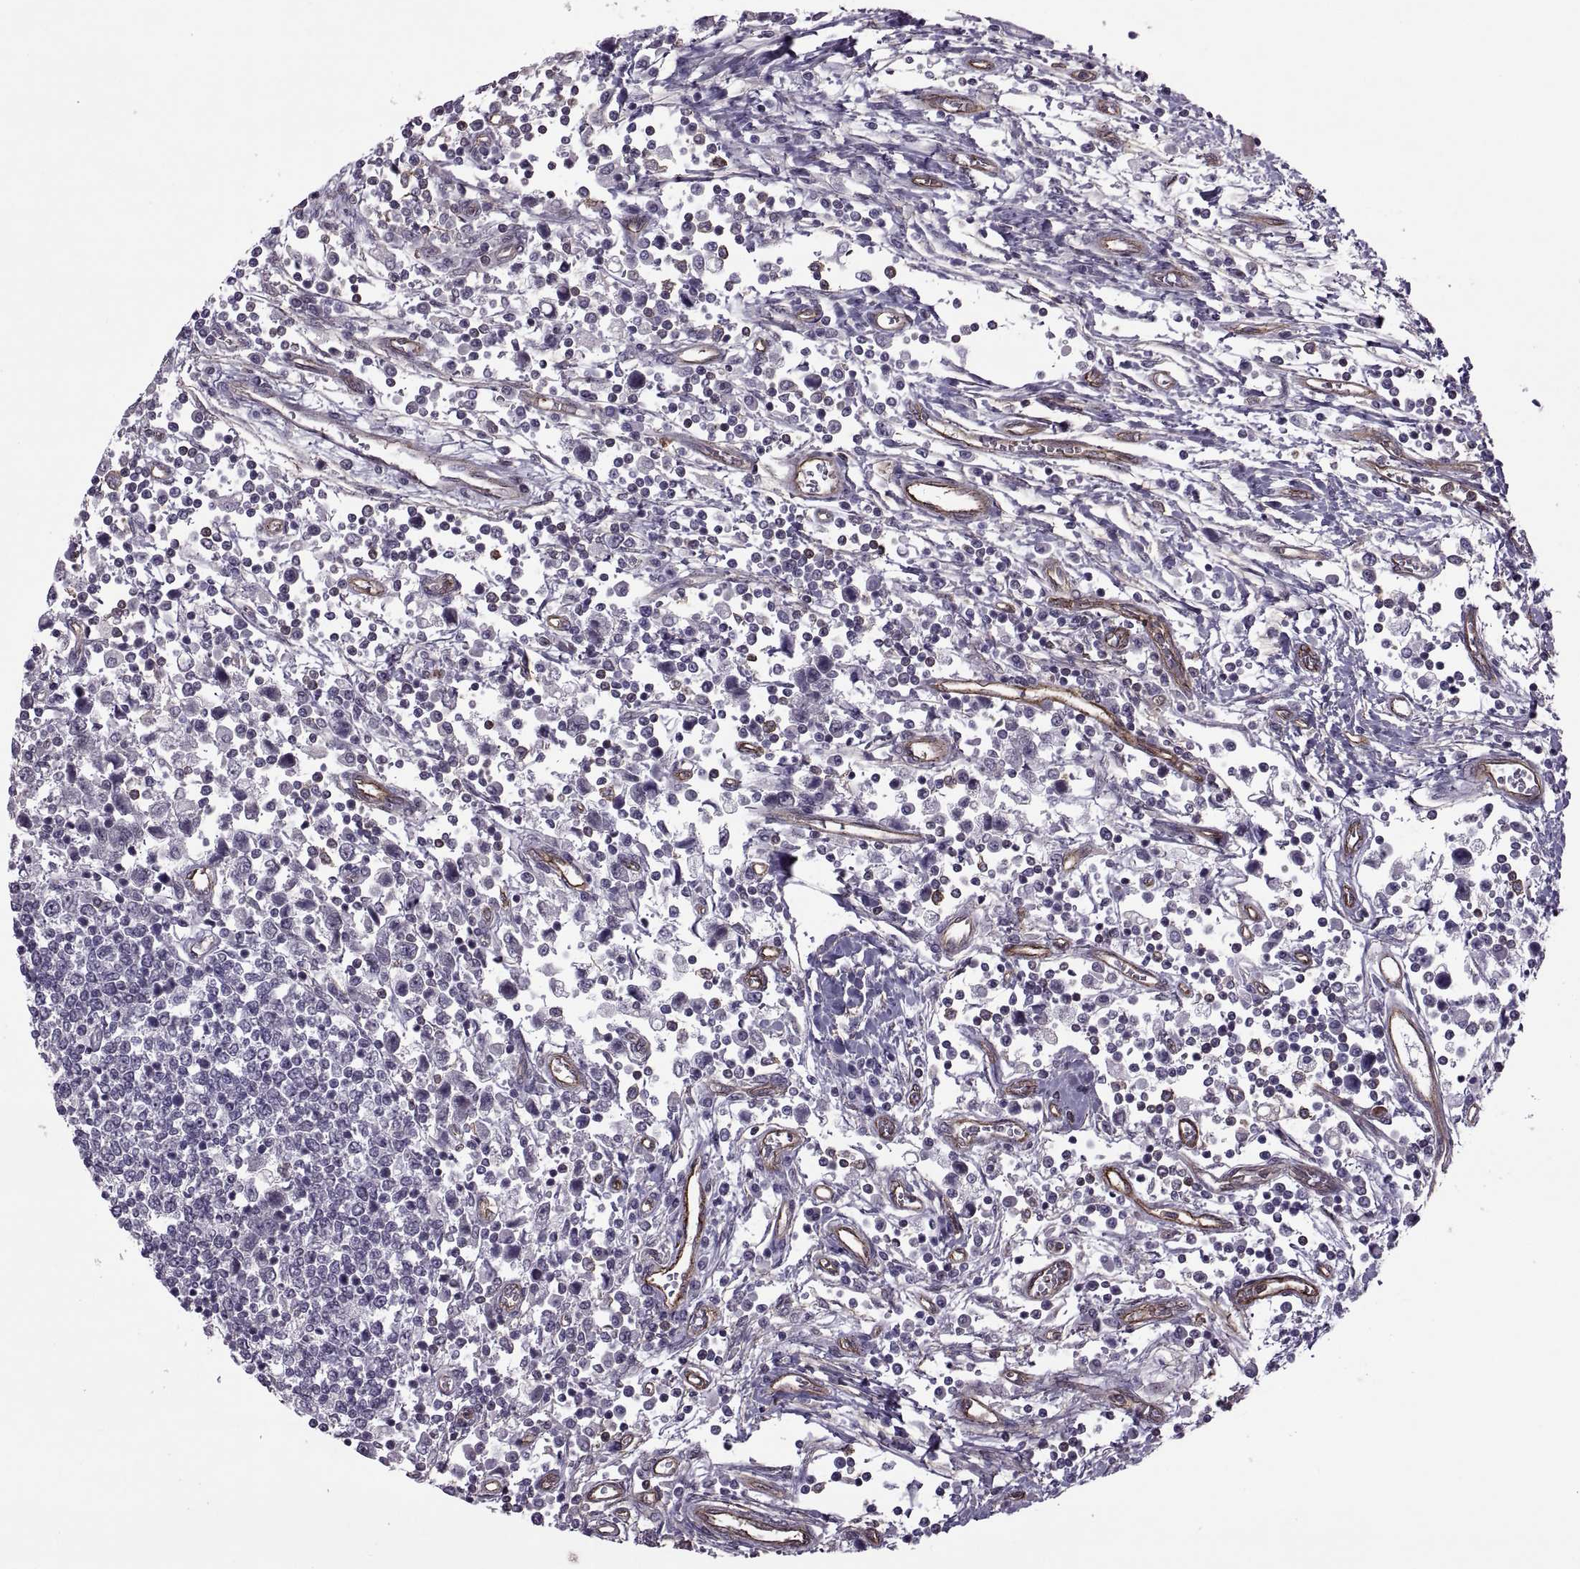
{"staining": {"intensity": "negative", "quantity": "none", "location": "none"}, "tissue": "testis cancer", "cell_type": "Tumor cells", "image_type": "cancer", "snomed": [{"axis": "morphology", "description": "Seminoma, NOS"}, {"axis": "topography", "description": "Testis"}], "caption": "Tumor cells are negative for brown protein staining in testis seminoma.", "gene": "ODF3", "patient": {"sex": "male", "age": 34}}